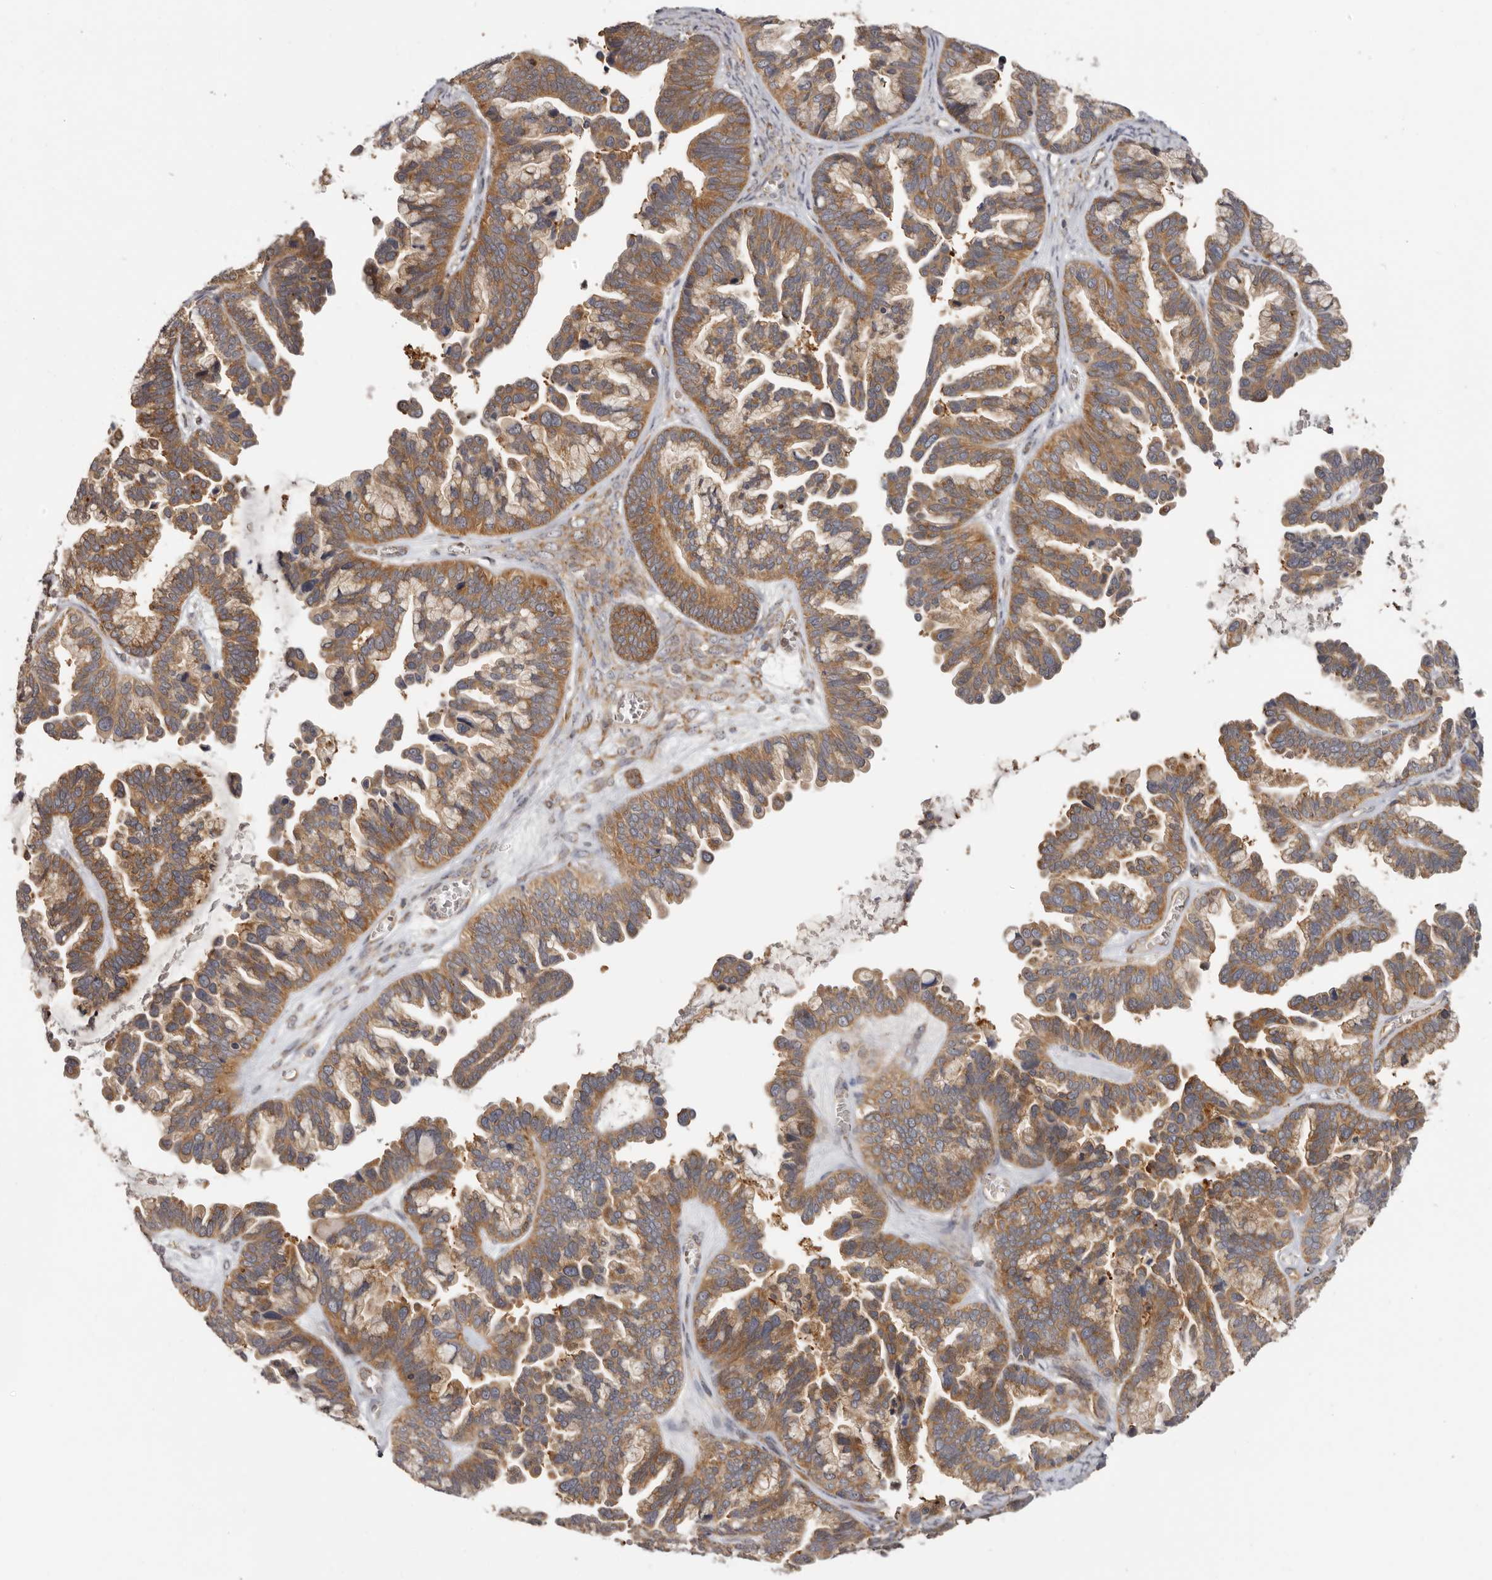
{"staining": {"intensity": "strong", "quantity": ">75%", "location": "cytoplasmic/membranous"}, "tissue": "ovarian cancer", "cell_type": "Tumor cells", "image_type": "cancer", "snomed": [{"axis": "morphology", "description": "Cystadenocarcinoma, serous, NOS"}, {"axis": "topography", "description": "Ovary"}], "caption": "An image showing strong cytoplasmic/membranous expression in approximately >75% of tumor cells in ovarian cancer (serous cystadenocarcinoma), as visualized by brown immunohistochemical staining.", "gene": "EEF1E1", "patient": {"sex": "female", "age": 56}}